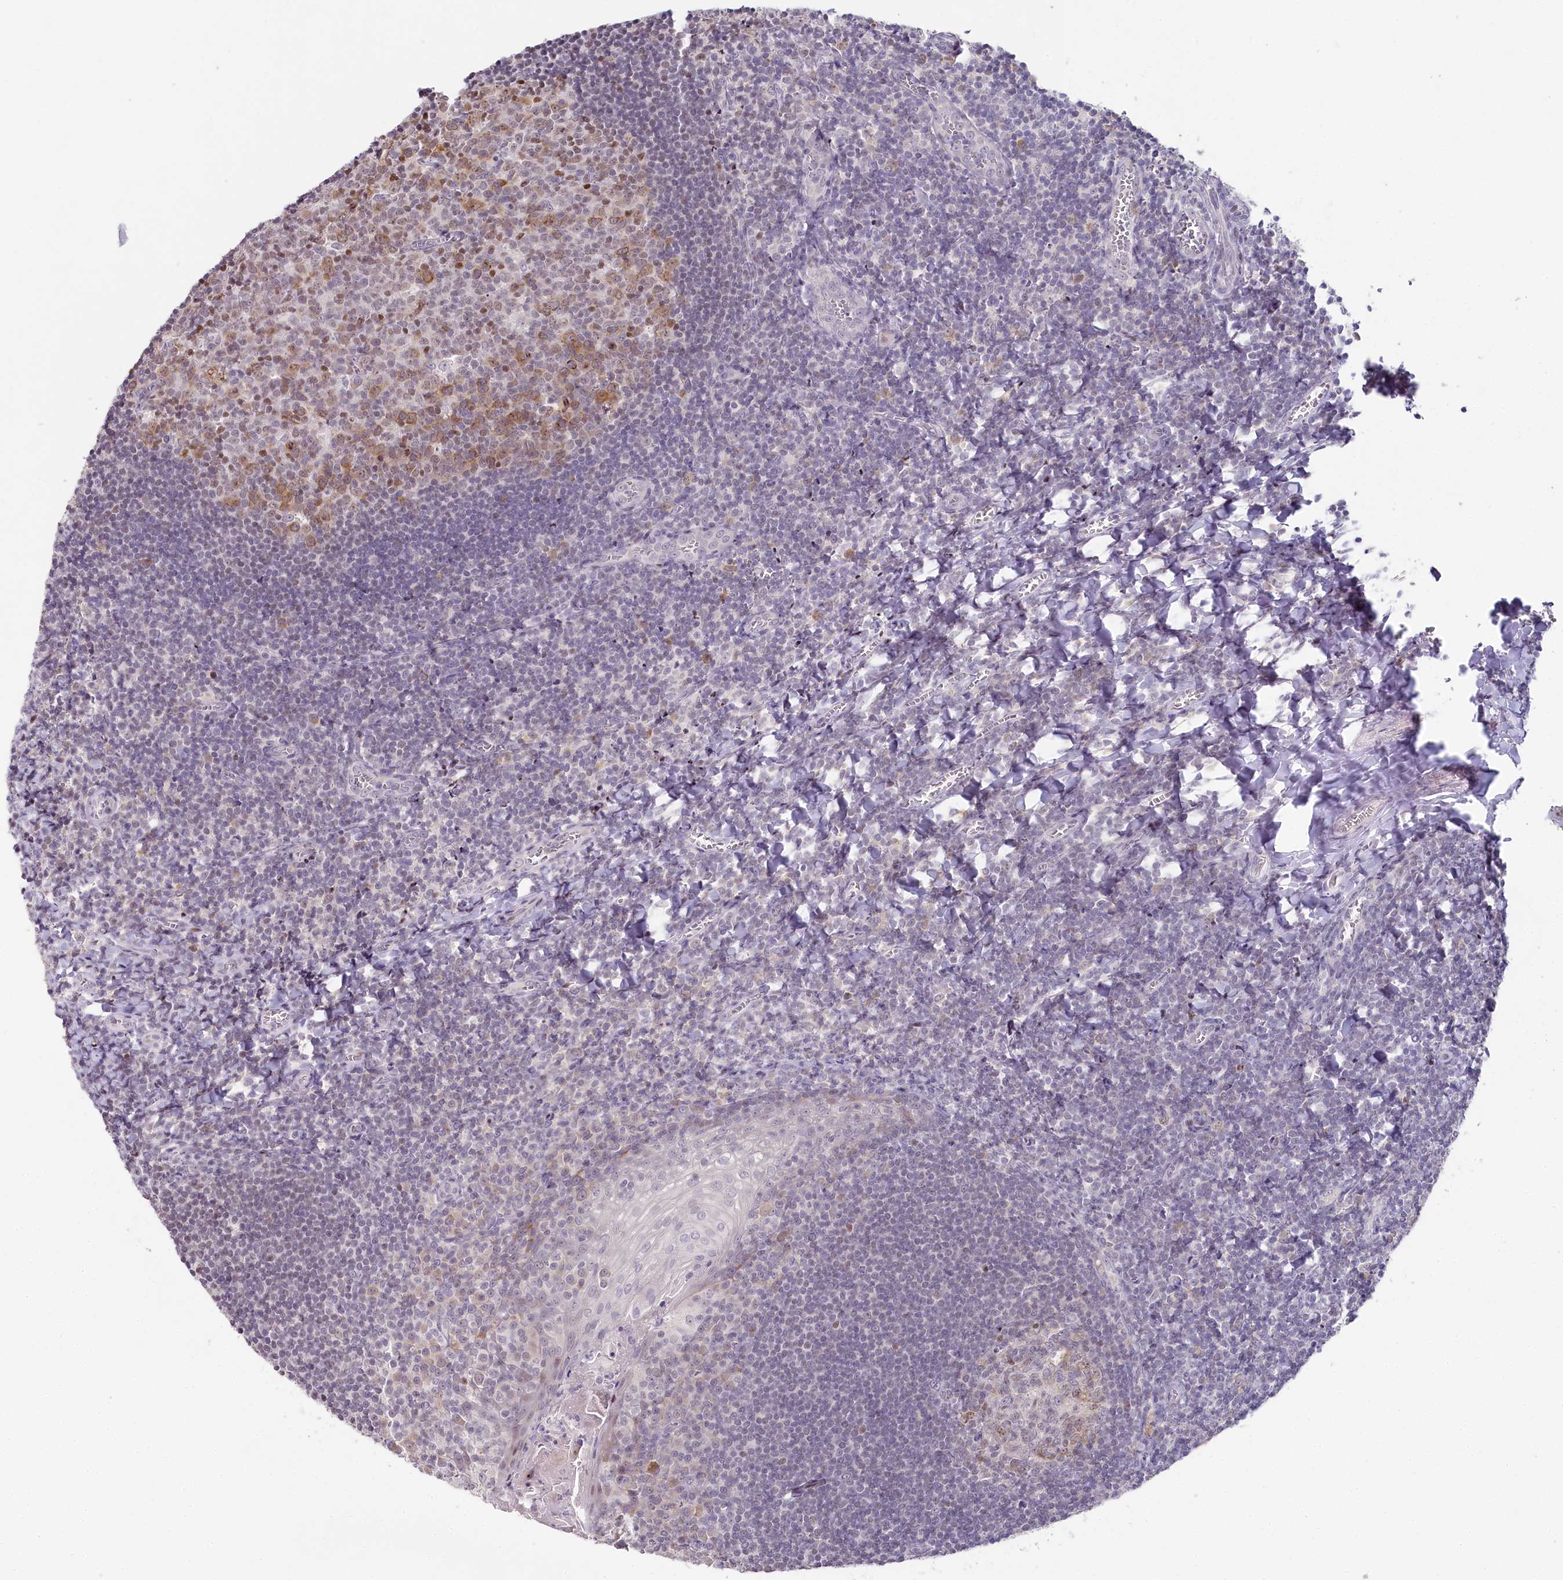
{"staining": {"intensity": "moderate", "quantity": "25%-75%", "location": "cytoplasmic/membranous,nuclear"}, "tissue": "tonsil", "cell_type": "Germinal center cells", "image_type": "normal", "snomed": [{"axis": "morphology", "description": "Normal tissue, NOS"}, {"axis": "topography", "description": "Tonsil"}], "caption": "Moderate cytoplasmic/membranous,nuclear staining for a protein is identified in approximately 25%-75% of germinal center cells of normal tonsil using IHC.", "gene": "HPD", "patient": {"sex": "male", "age": 27}}